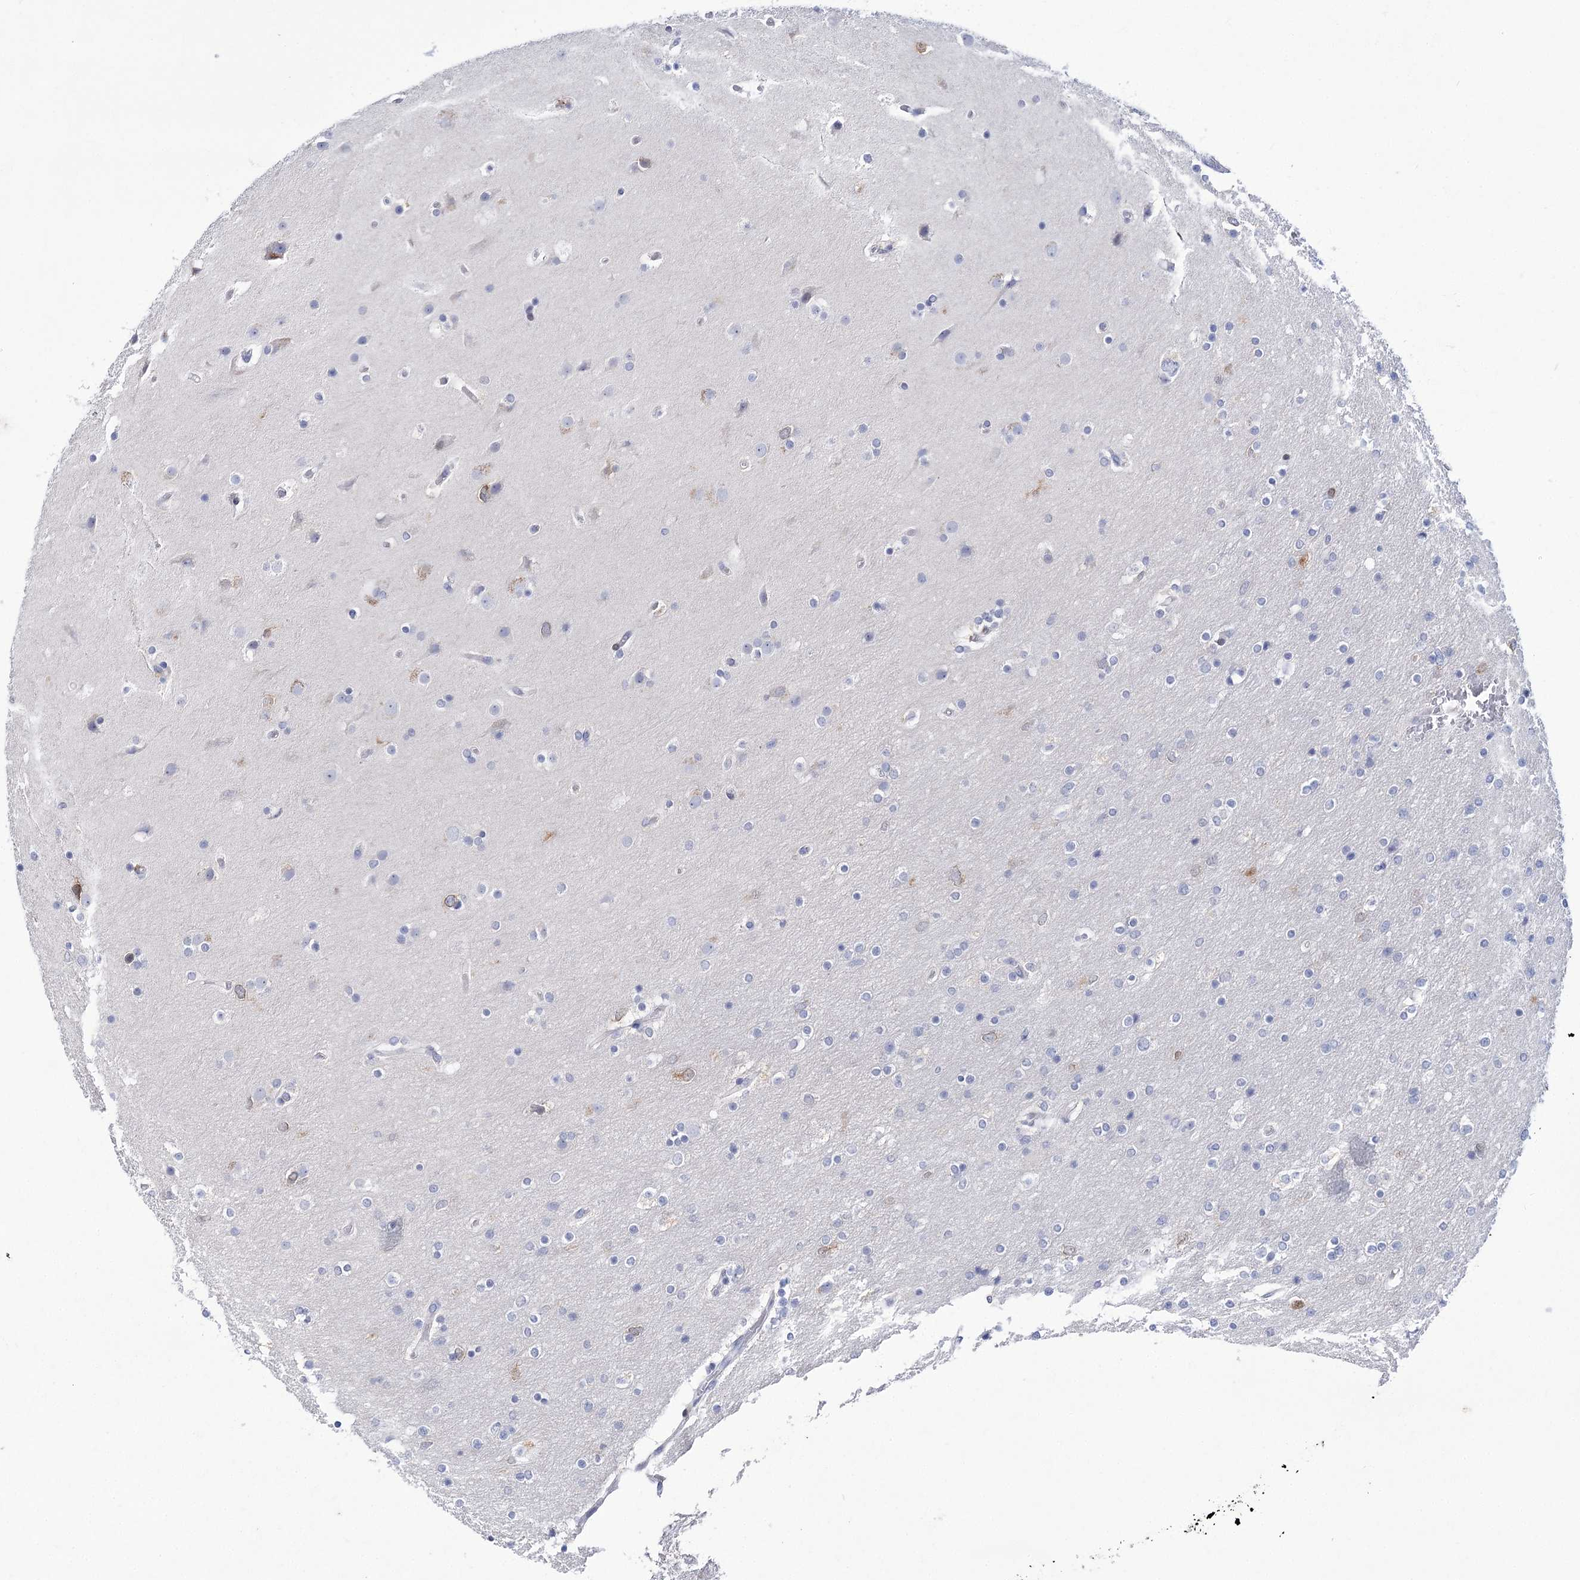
{"staining": {"intensity": "negative", "quantity": "none", "location": "none"}, "tissue": "glioma", "cell_type": "Tumor cells", "image_type": "cancer", "snomed": [{"axis": "morphology", "description": "Glioma, malignant, High grade"}, {"axis": "topography", "description": "Cerebral cortex"}], "caption": "Immunohistochemistry of human malignant glioma (high-grade) displays no expression in tumor cells.", "gene": "UGDH", "patient": {"sex": "female", "age": 36}}